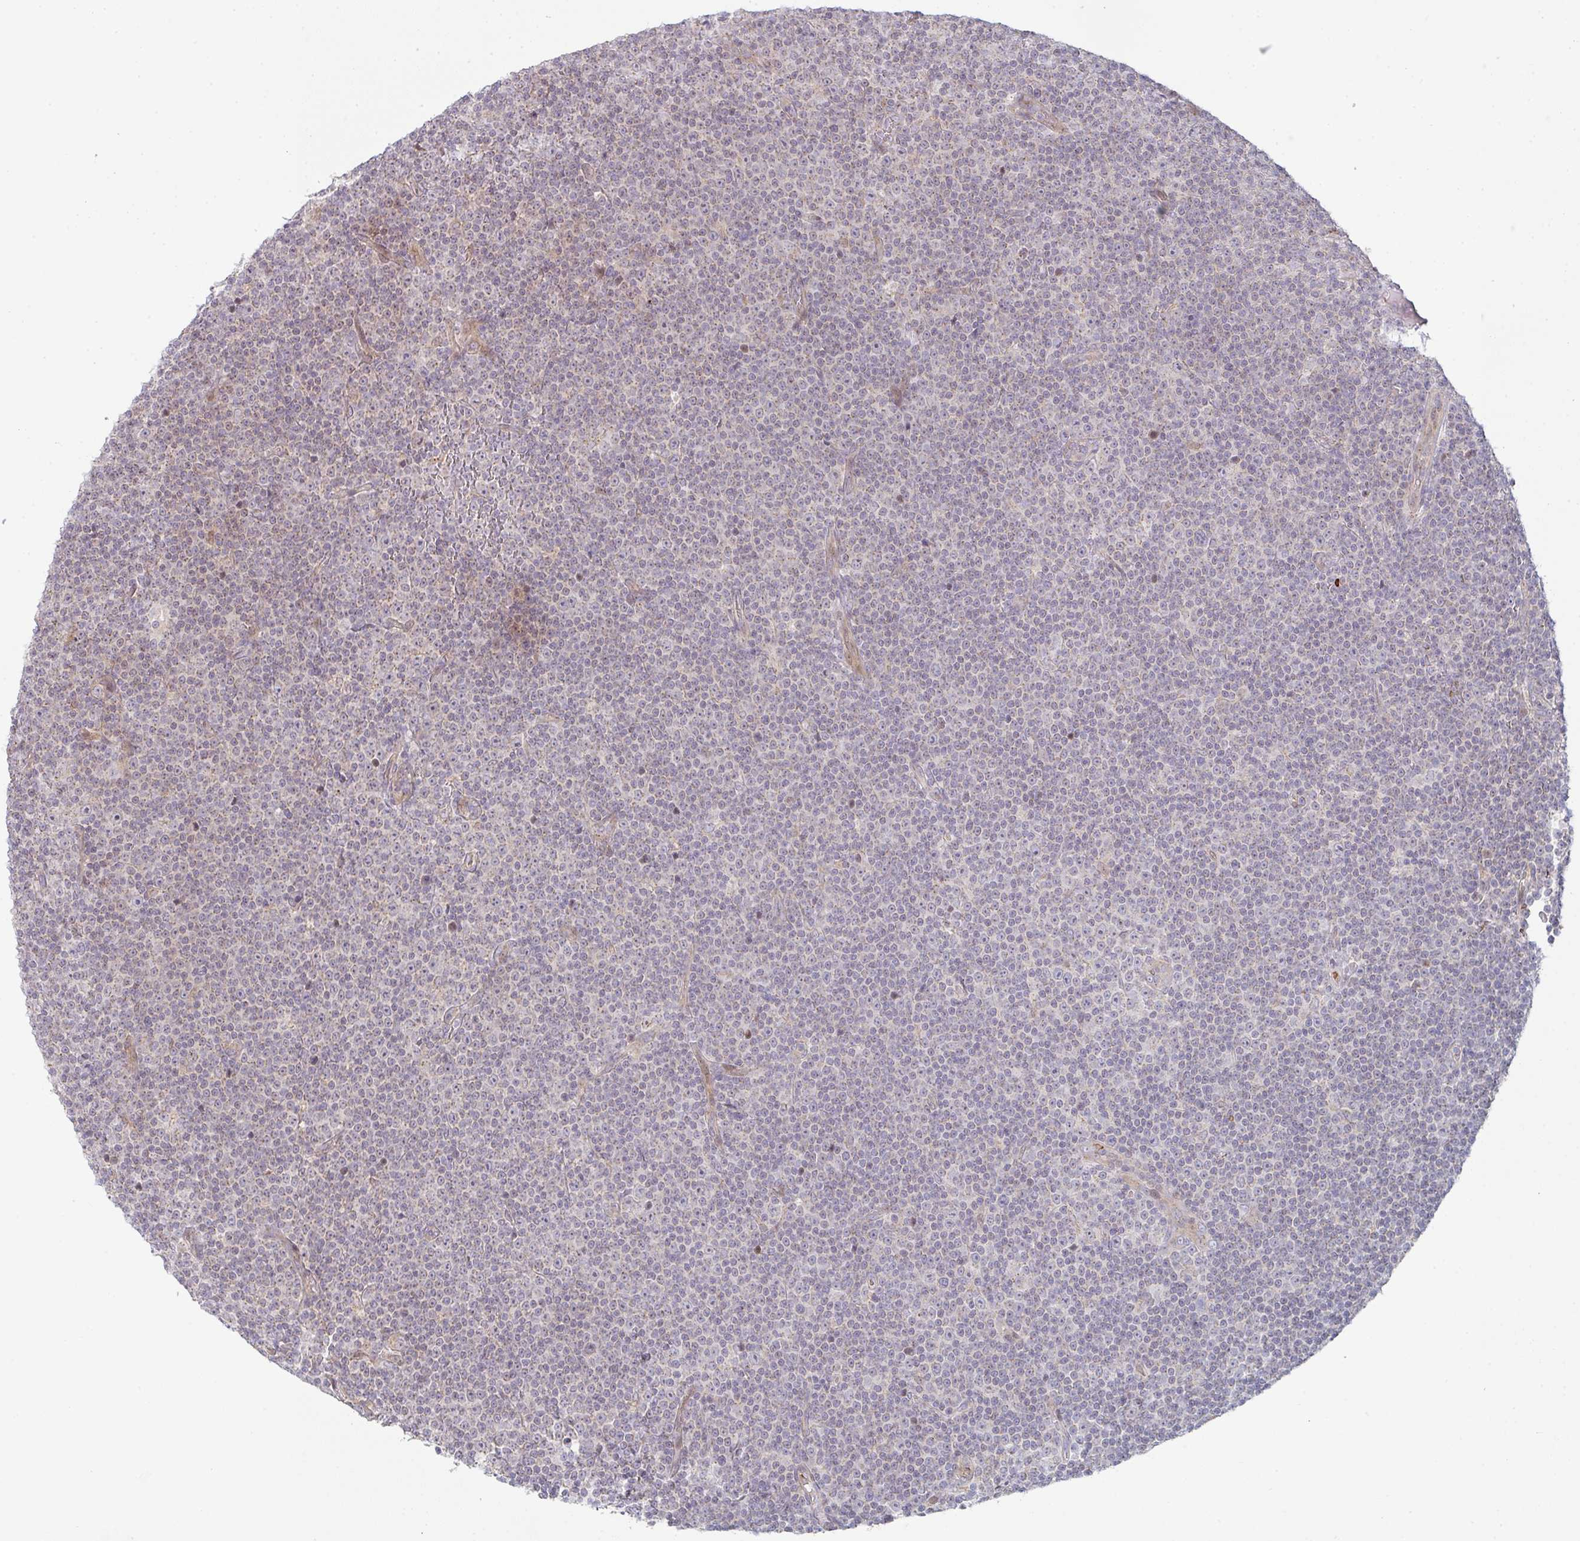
{"staining": {"intensity": "weak", "quantity": ">75%", "location": "cytoplasmic/membranous"}, "tissue": "lymphoma", "cell_type": "Tumor cells", "image_type": "cancer", "snomed": [{"axis": "morphology", "description": "Malignant lymphoma, non-Hodgkin's type, Low grade"}, {"axis": "topography", "description": "Lymph node"}], "caption": "Lymphoma stained with a brown dye demonstrates weak cytoplasmic/membranous positive staining in approximately >75% of tumor cells.", "gene": "ZNF526", "patient": {"sex": "female", "age": 67}}